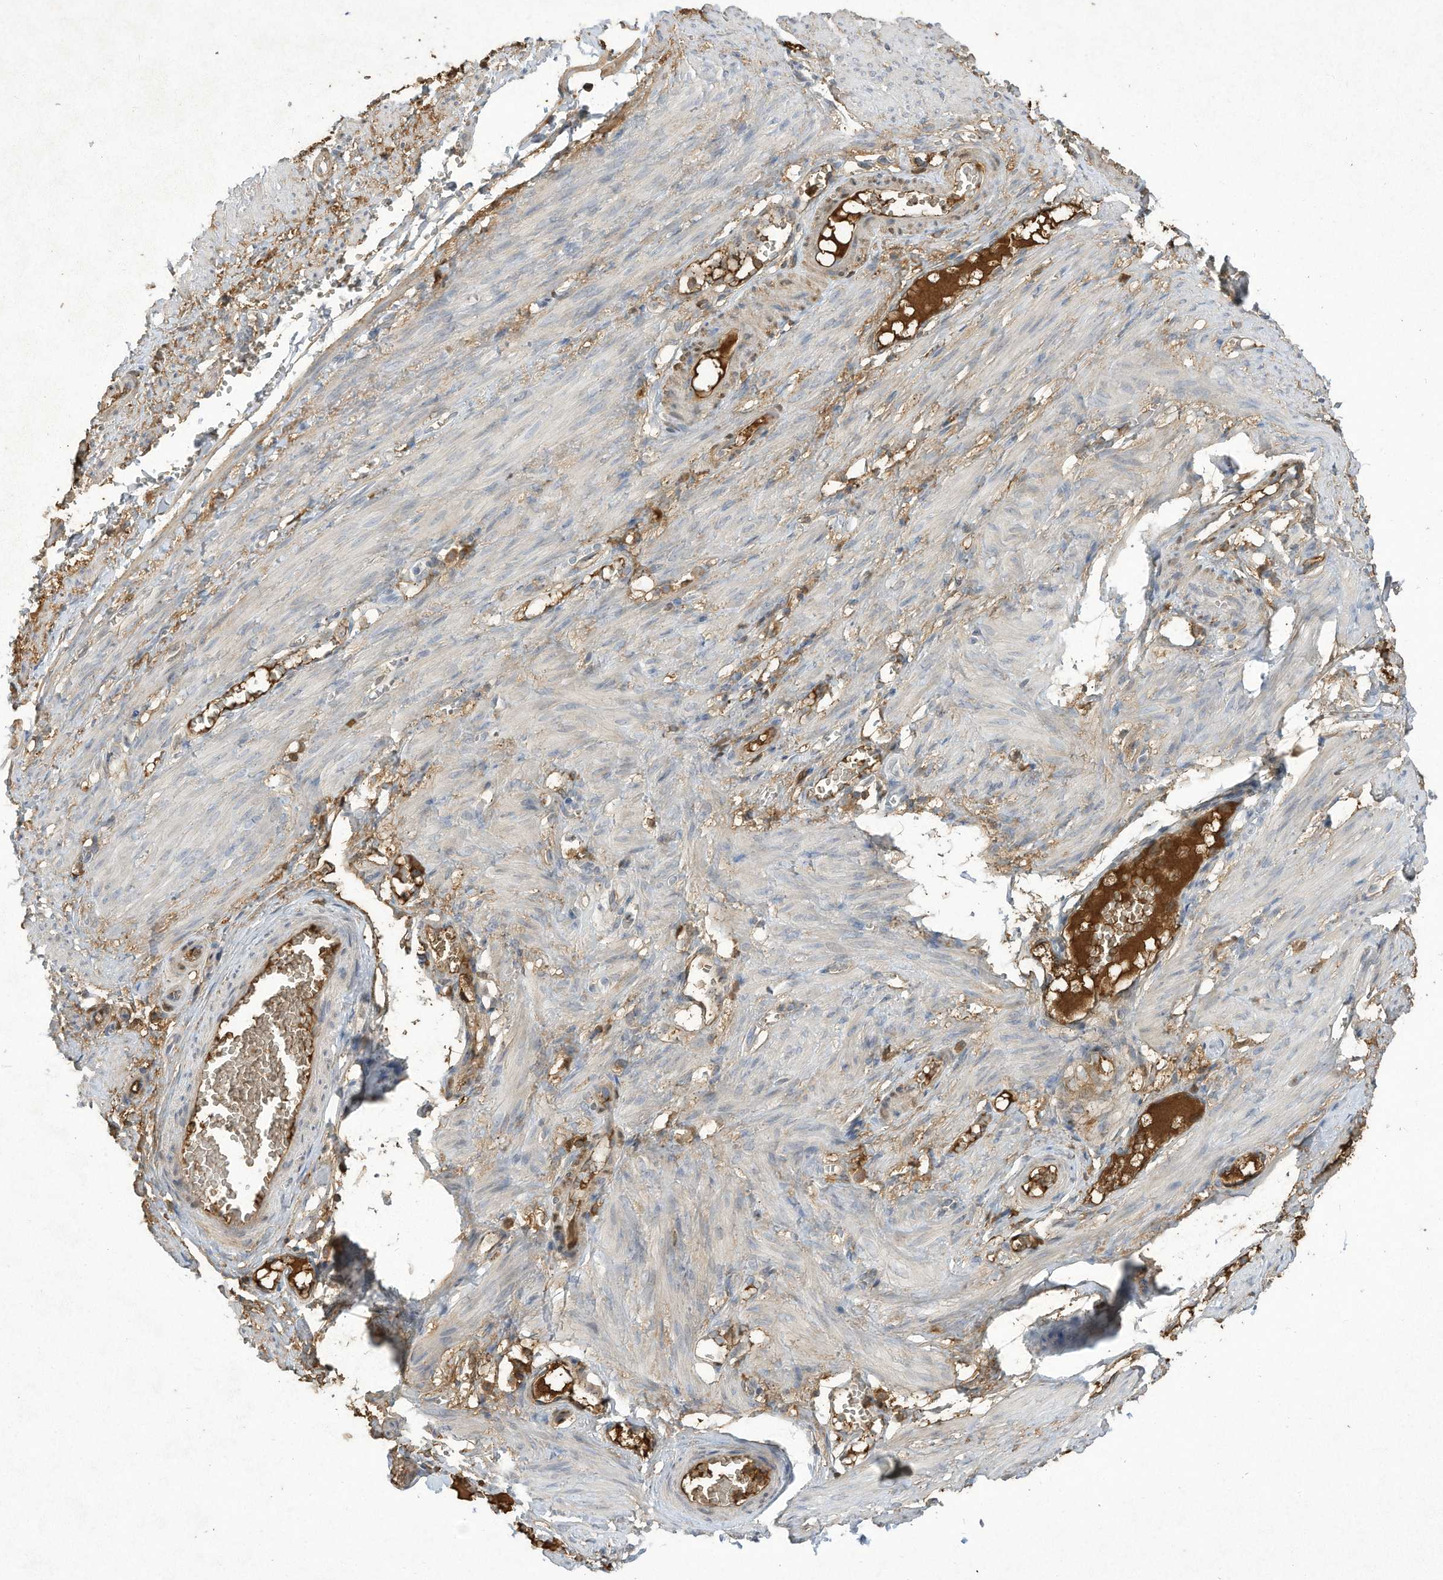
{"staining": {"intensity": "moderate", "quantity": "<25%", "location": "cytoplasmic/membranous"}, "tissue": "adipose tissue", "cell_type": "Adipocytes", "image_type": "normal", "snomed": [{"axis": "morphology", "description": "Normal tissue, NOS"}, {"axis": "topography", "description": "Smooth muscle"}, {"axis": "topography", "description": "Peripheral nerve tissue"}], "caption": "High-power microscopy captured an immunohistochemistry (IHC) image of normal adipose tissue, revealing moderate cytoplasmic/membranous positivity in approximately <25% of adipocytes.", "gene": "HAS3", "patient": {"sex": "female", "age": 39}}